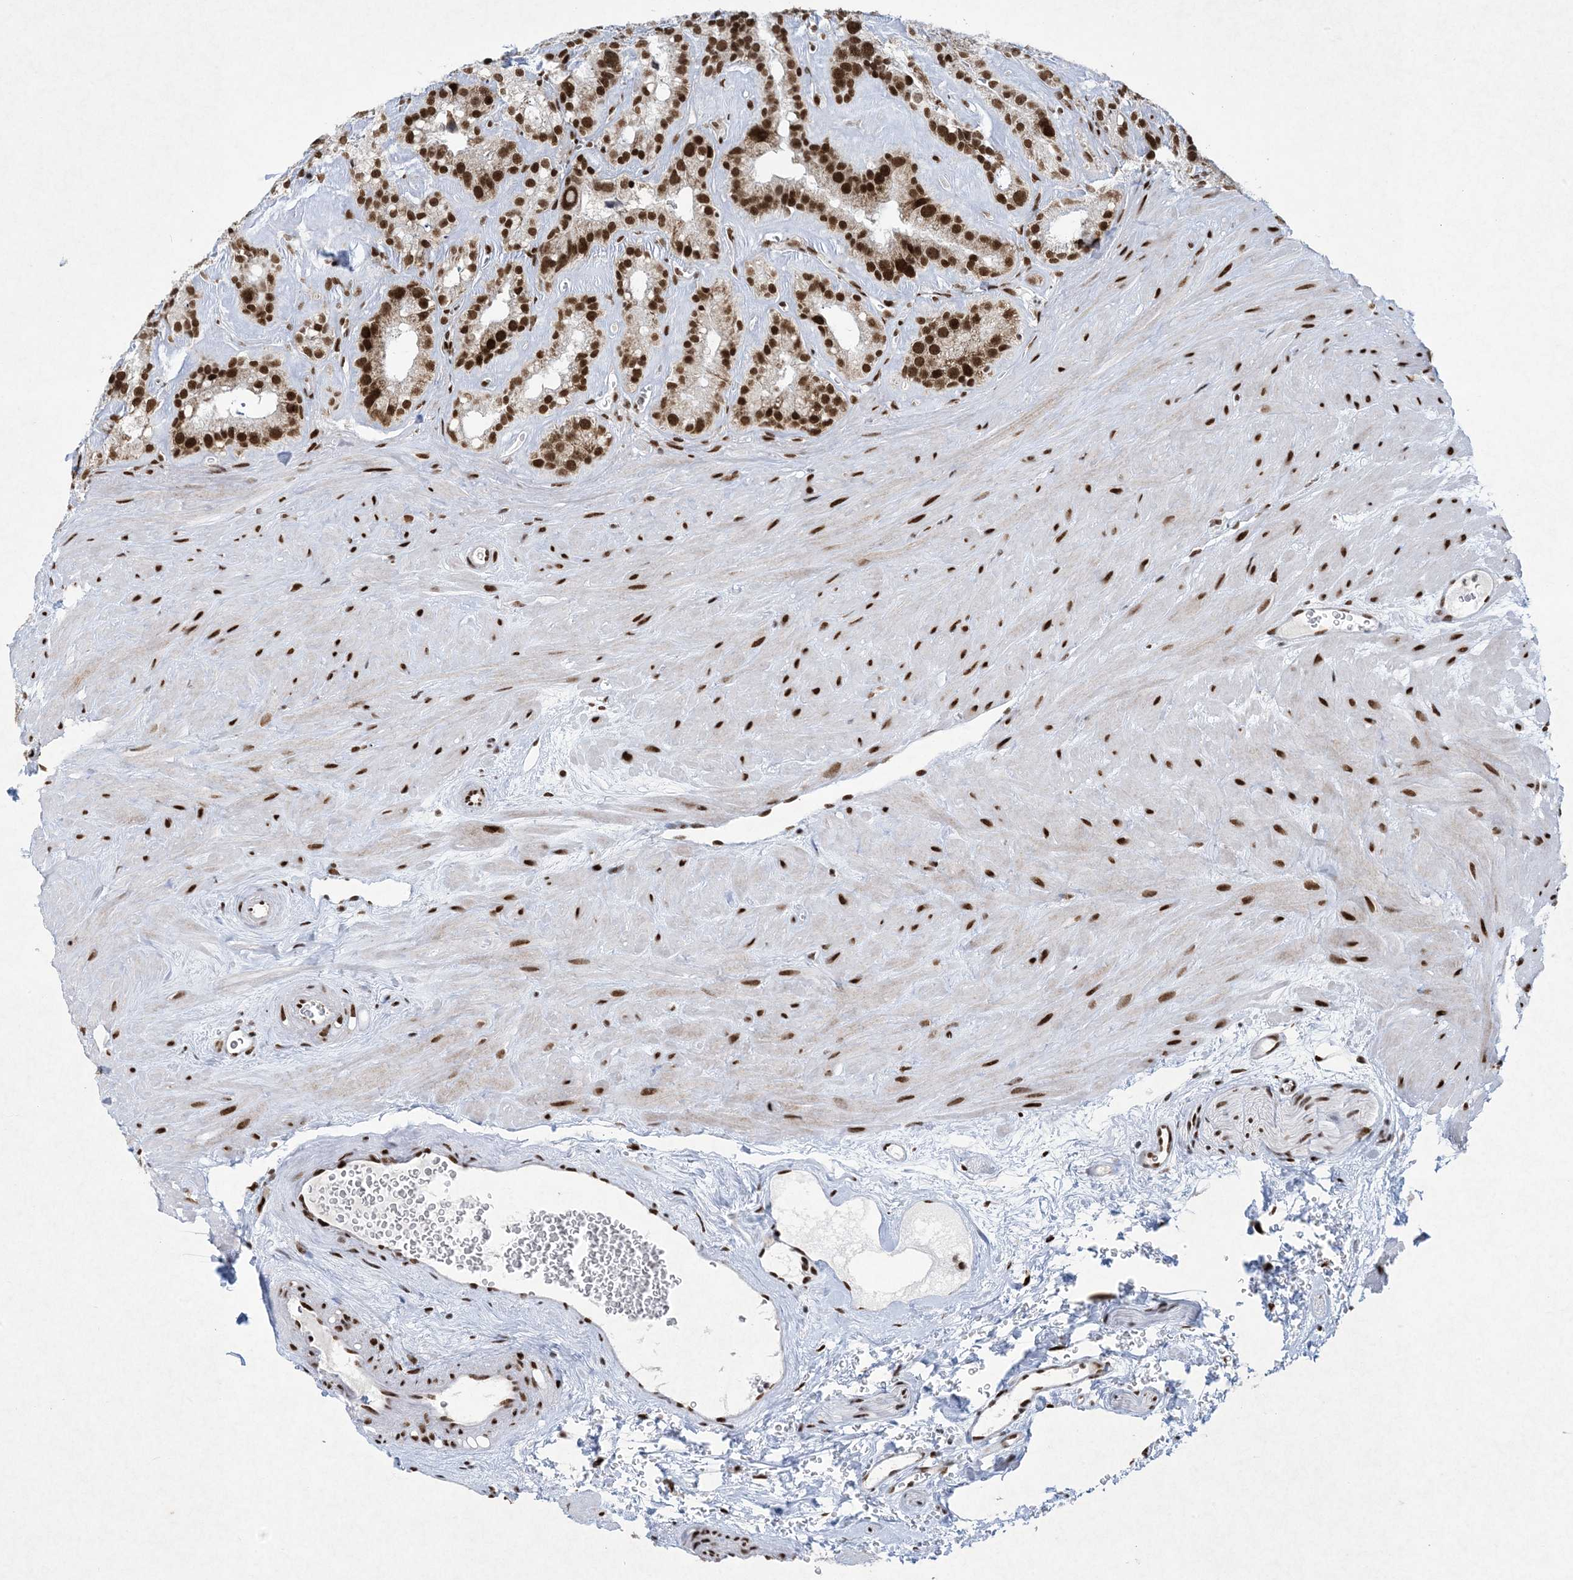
{"staining": {"intensity": "strong", "quantity": ">75%", "location": "nuclear"}, "tissue": "seminal vesicle", "cell_type": "Glandular cells", "image_type": "normal", "snomed": [{"axis": "morphology", "description": "Normal tissue, NOS"}, {"axis": "topography", "description": "Prostate"}, {"axis": "topography", "description": "Seminal veicle"}], "caption": "Brown immunohistochemical staining in normal seminal vesicle displays strong nuclear expression in about >75% of glandular cells. (DAB = brown stain, brightfield microscopy at high magnification).", "gene": "PKNOX2", "patient": {"sex": "male", "age": 59}}